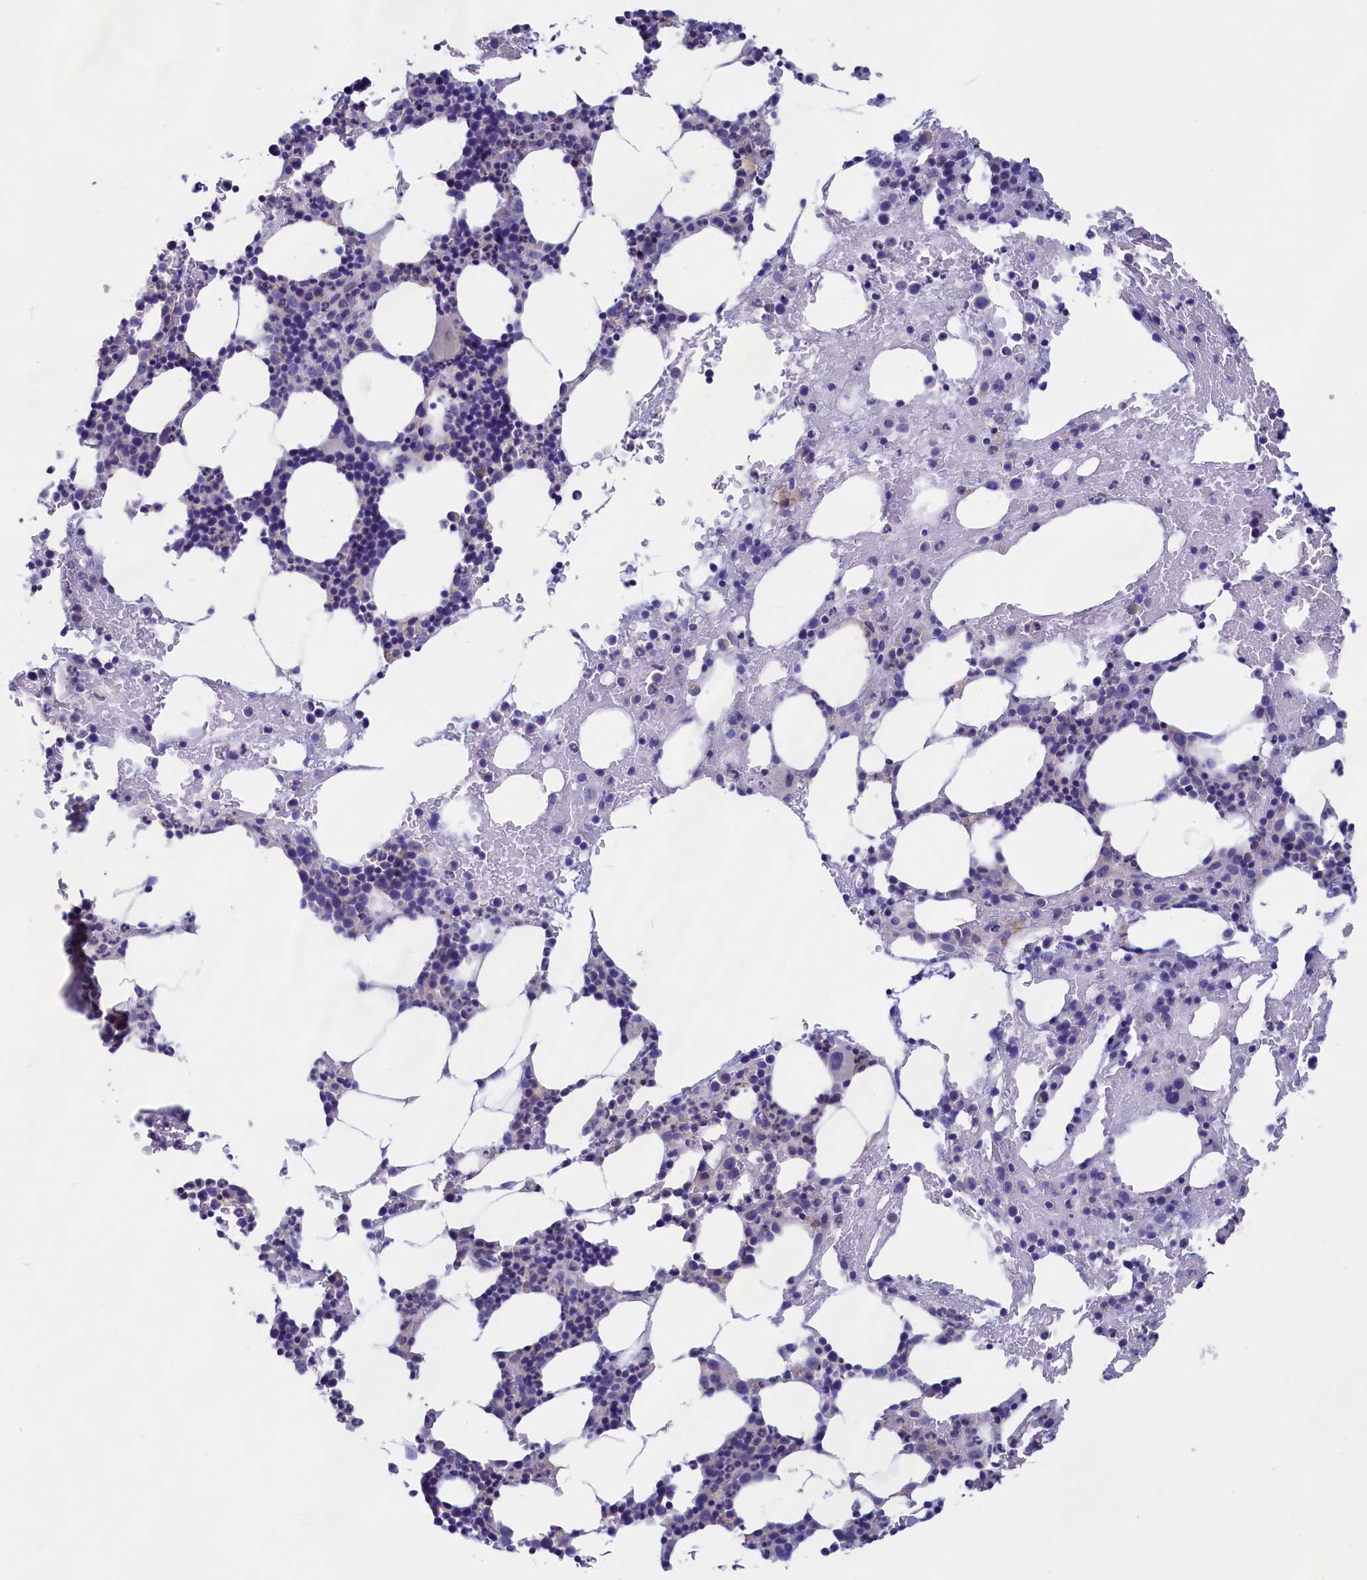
{"staining": {"intensity": "negative", "quantity": "none", "location": "none"}, "tissue": "bone marrow", "cell_type": "Hematopoietic cells", "image_type": "normal", "snomed": [{"axis": "morphology", "description": "Normal tissue, NOS"}, {"axis": "morphology", "description": "Inflammation, NOS"}, {"axis": "topography", "description": "Bone marrow"}], "caption": "This is an immunohistochemistry image of normal bone marrow. There is no positivity in hematopoietic cells.", "gene": "VPS35L", "patient": {"sex": "male", "age": 41}}